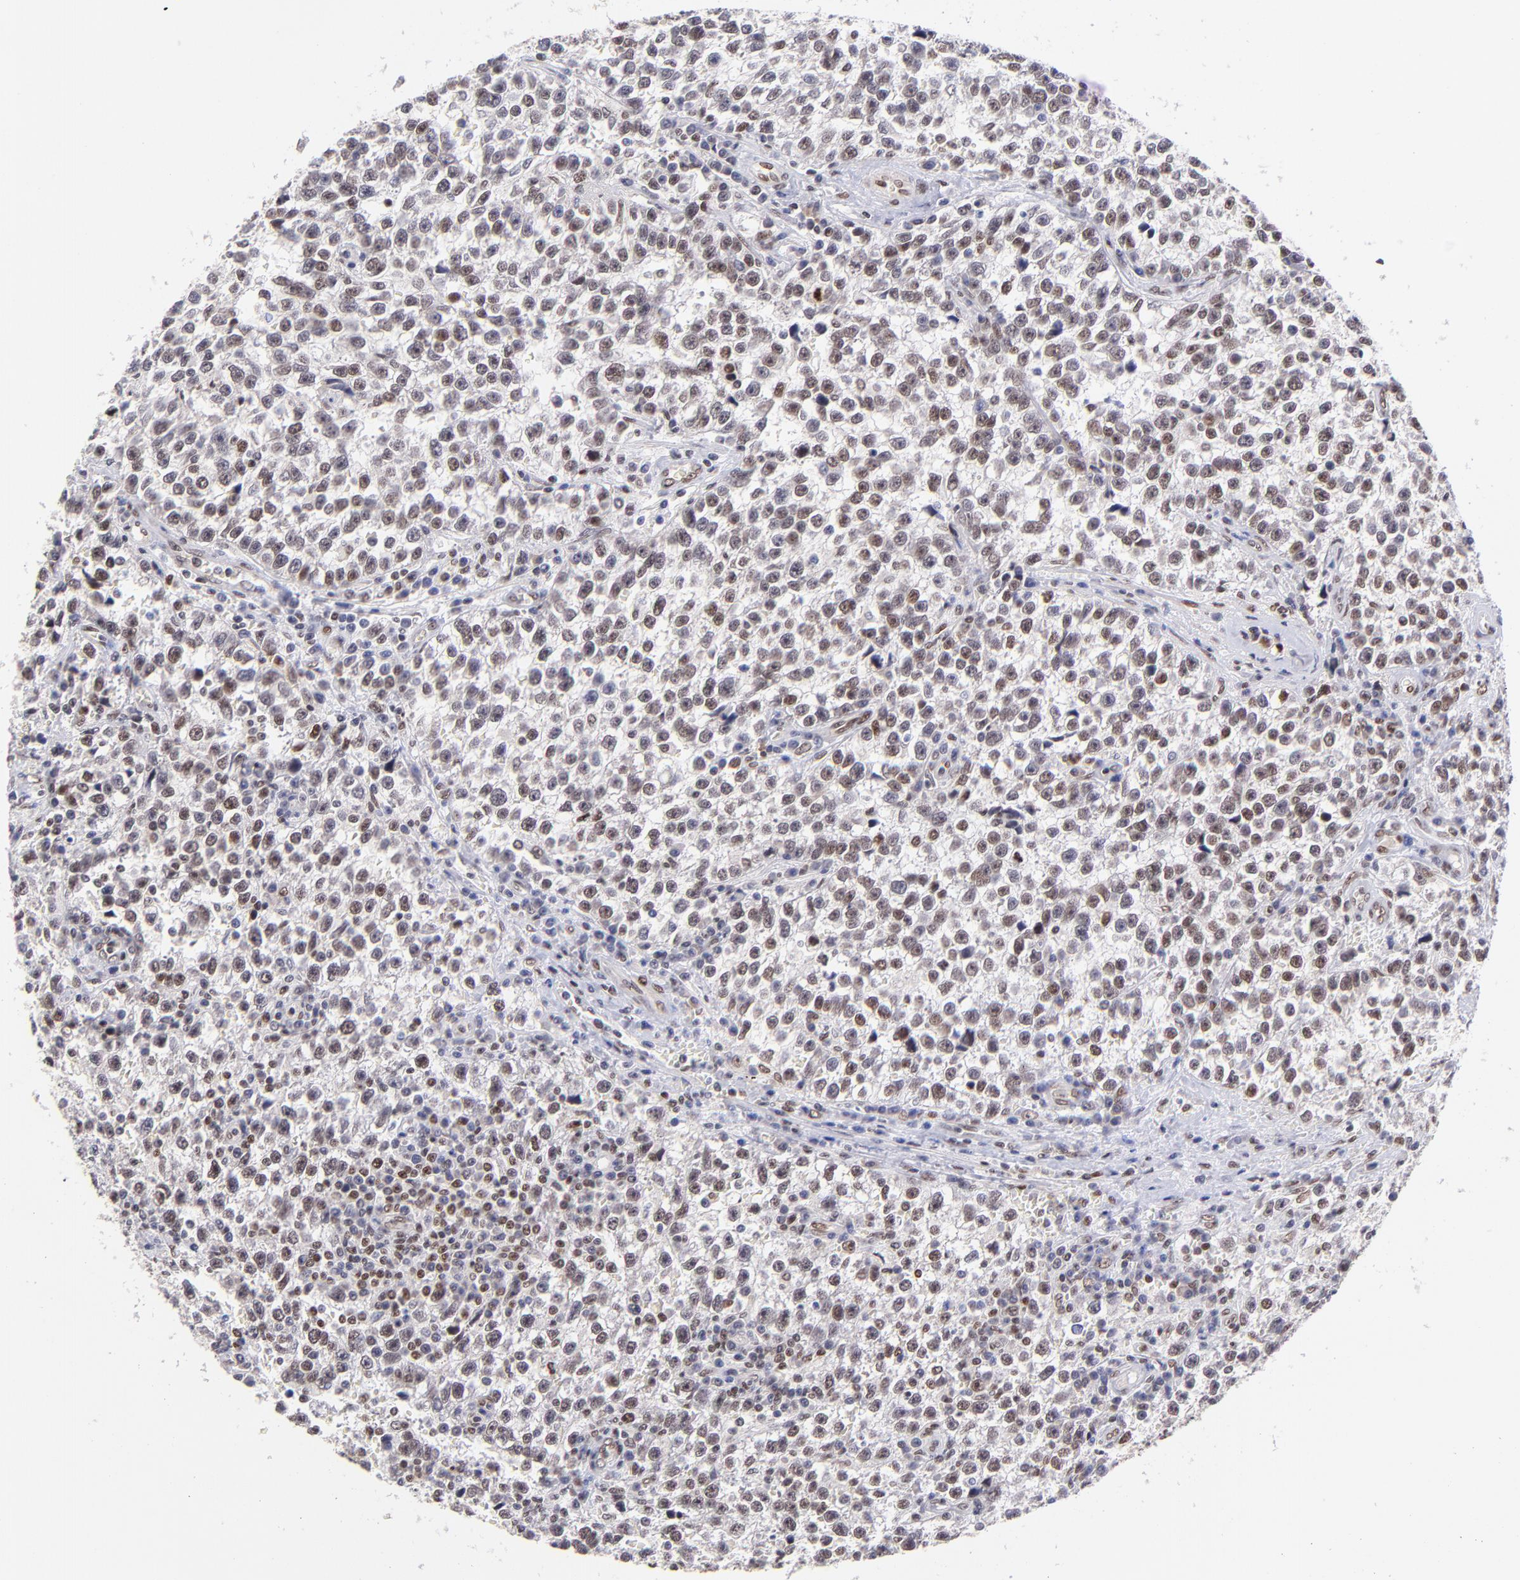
{"staining": {"intensity": "moderate", "quantity": ">75%", "location": "nuclear"}, "tissue": "testis cancer", "cell_type": "Tumor cells", "image_type": "cancer", "snomed": [{"axis": "morphology", "description": "Seminoma, NOS"}, {"axis": "topography", "description": "Testis"}], "caption": "DAB (3,3'-diaminobenzidine) immunohistochemical staining of human seminoma (testis) shows moderate nuclear protein positivity in about >75% of tumor cells.", "gene": "MIDEAS", "patient": {"sex": "male", "age": 38}}